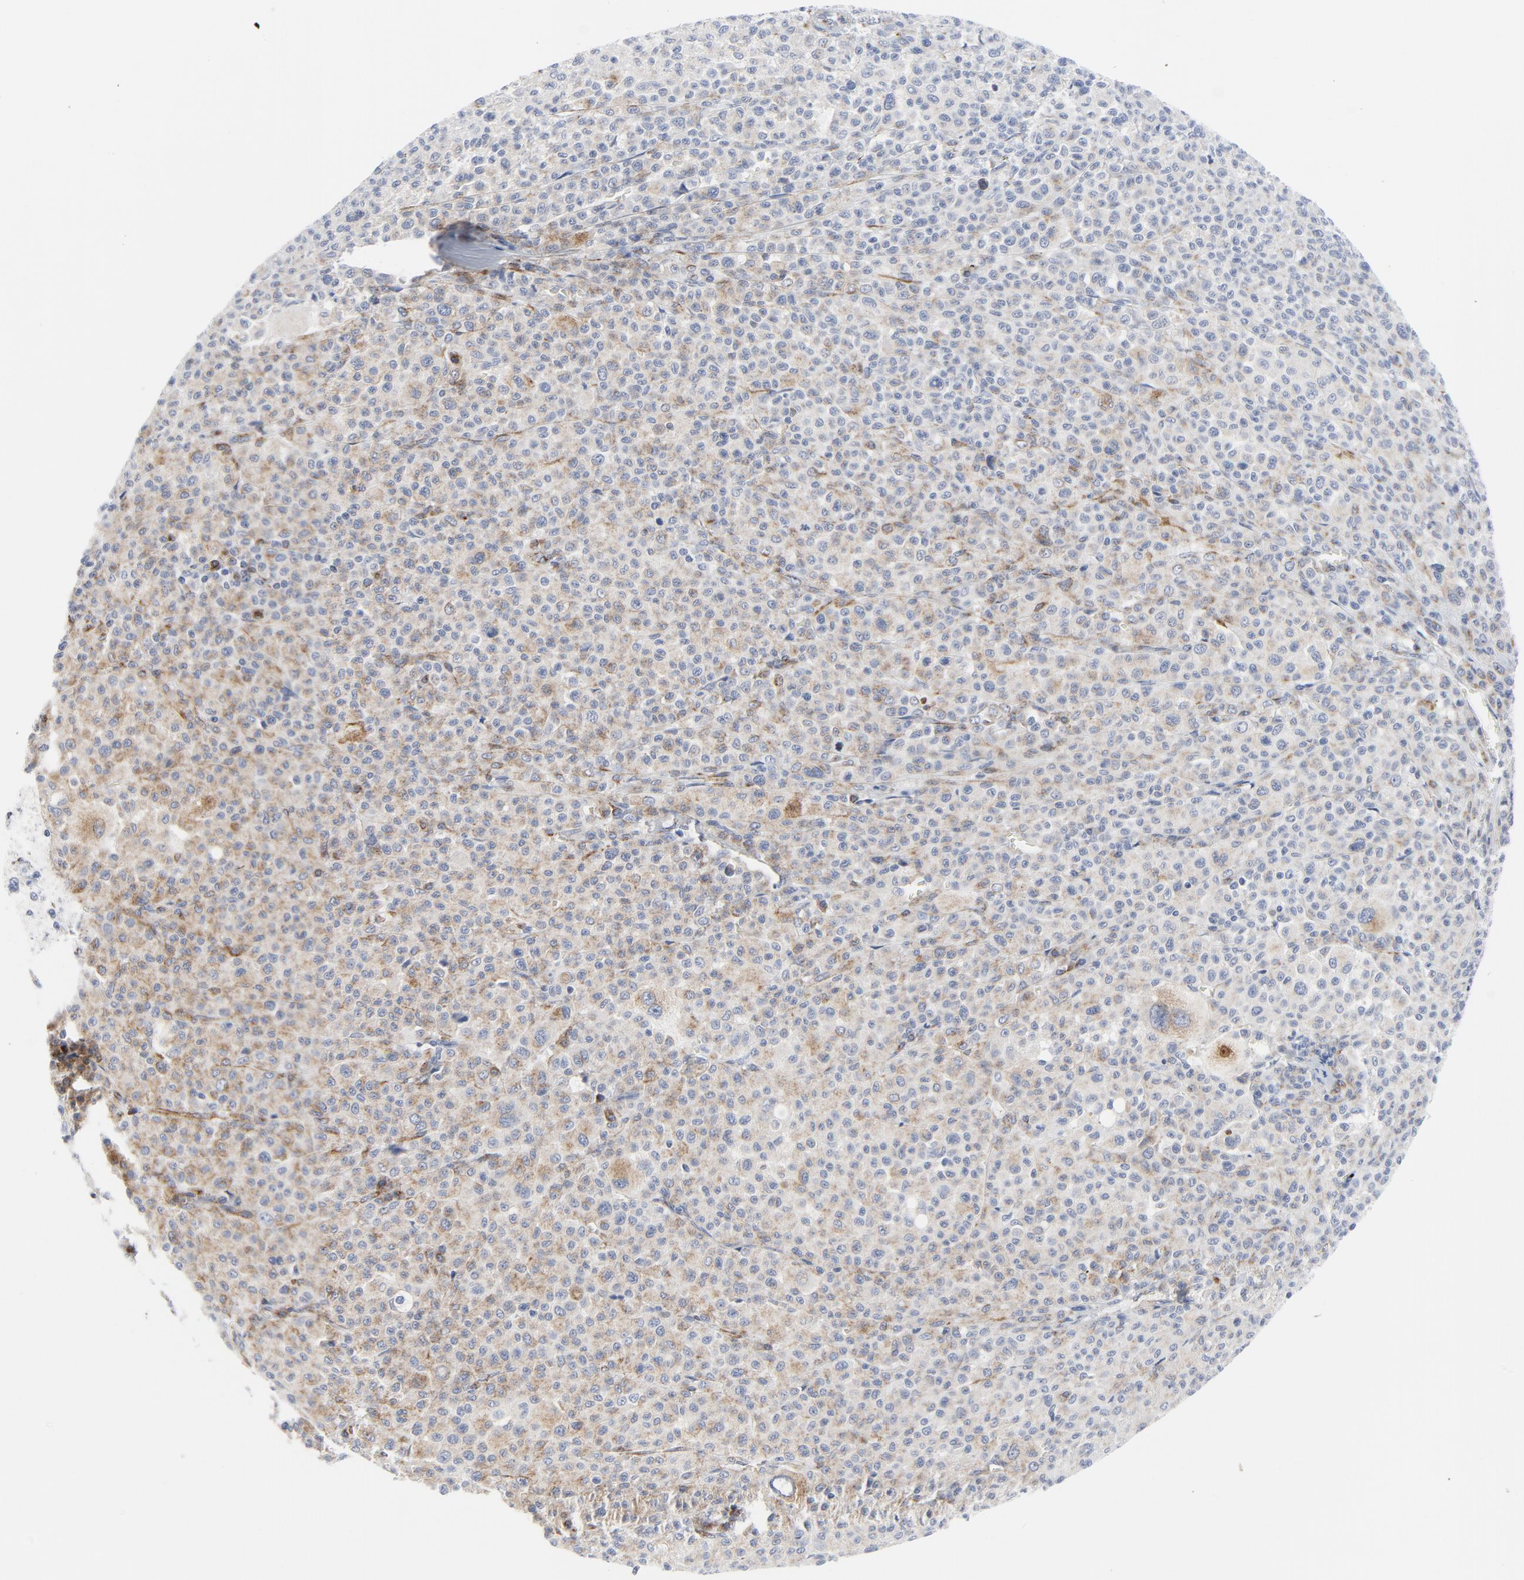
{"staining": {"intensity": "moderate", "quantity": "25%-75%", "location": "cytoplasmic/membranous"}, "tissue": "melanoma", "cell_type": "Tumor cells", "image_type": "cancer", "snomed": [{"axis": "morphology", "description": "Malignant melanoma, Metastatic site"}, {"axis": "topography", "description": "Skin"}], "caption": "This photomicrograph exhibits IHC staining of malignant melanoma (metastatic site), with medium moderate cytoplasmic/membranous expression in about 25%-75% of tumor cells.", "gene": "TUBB1", "patient": {"sex": "female", "age": 74}}